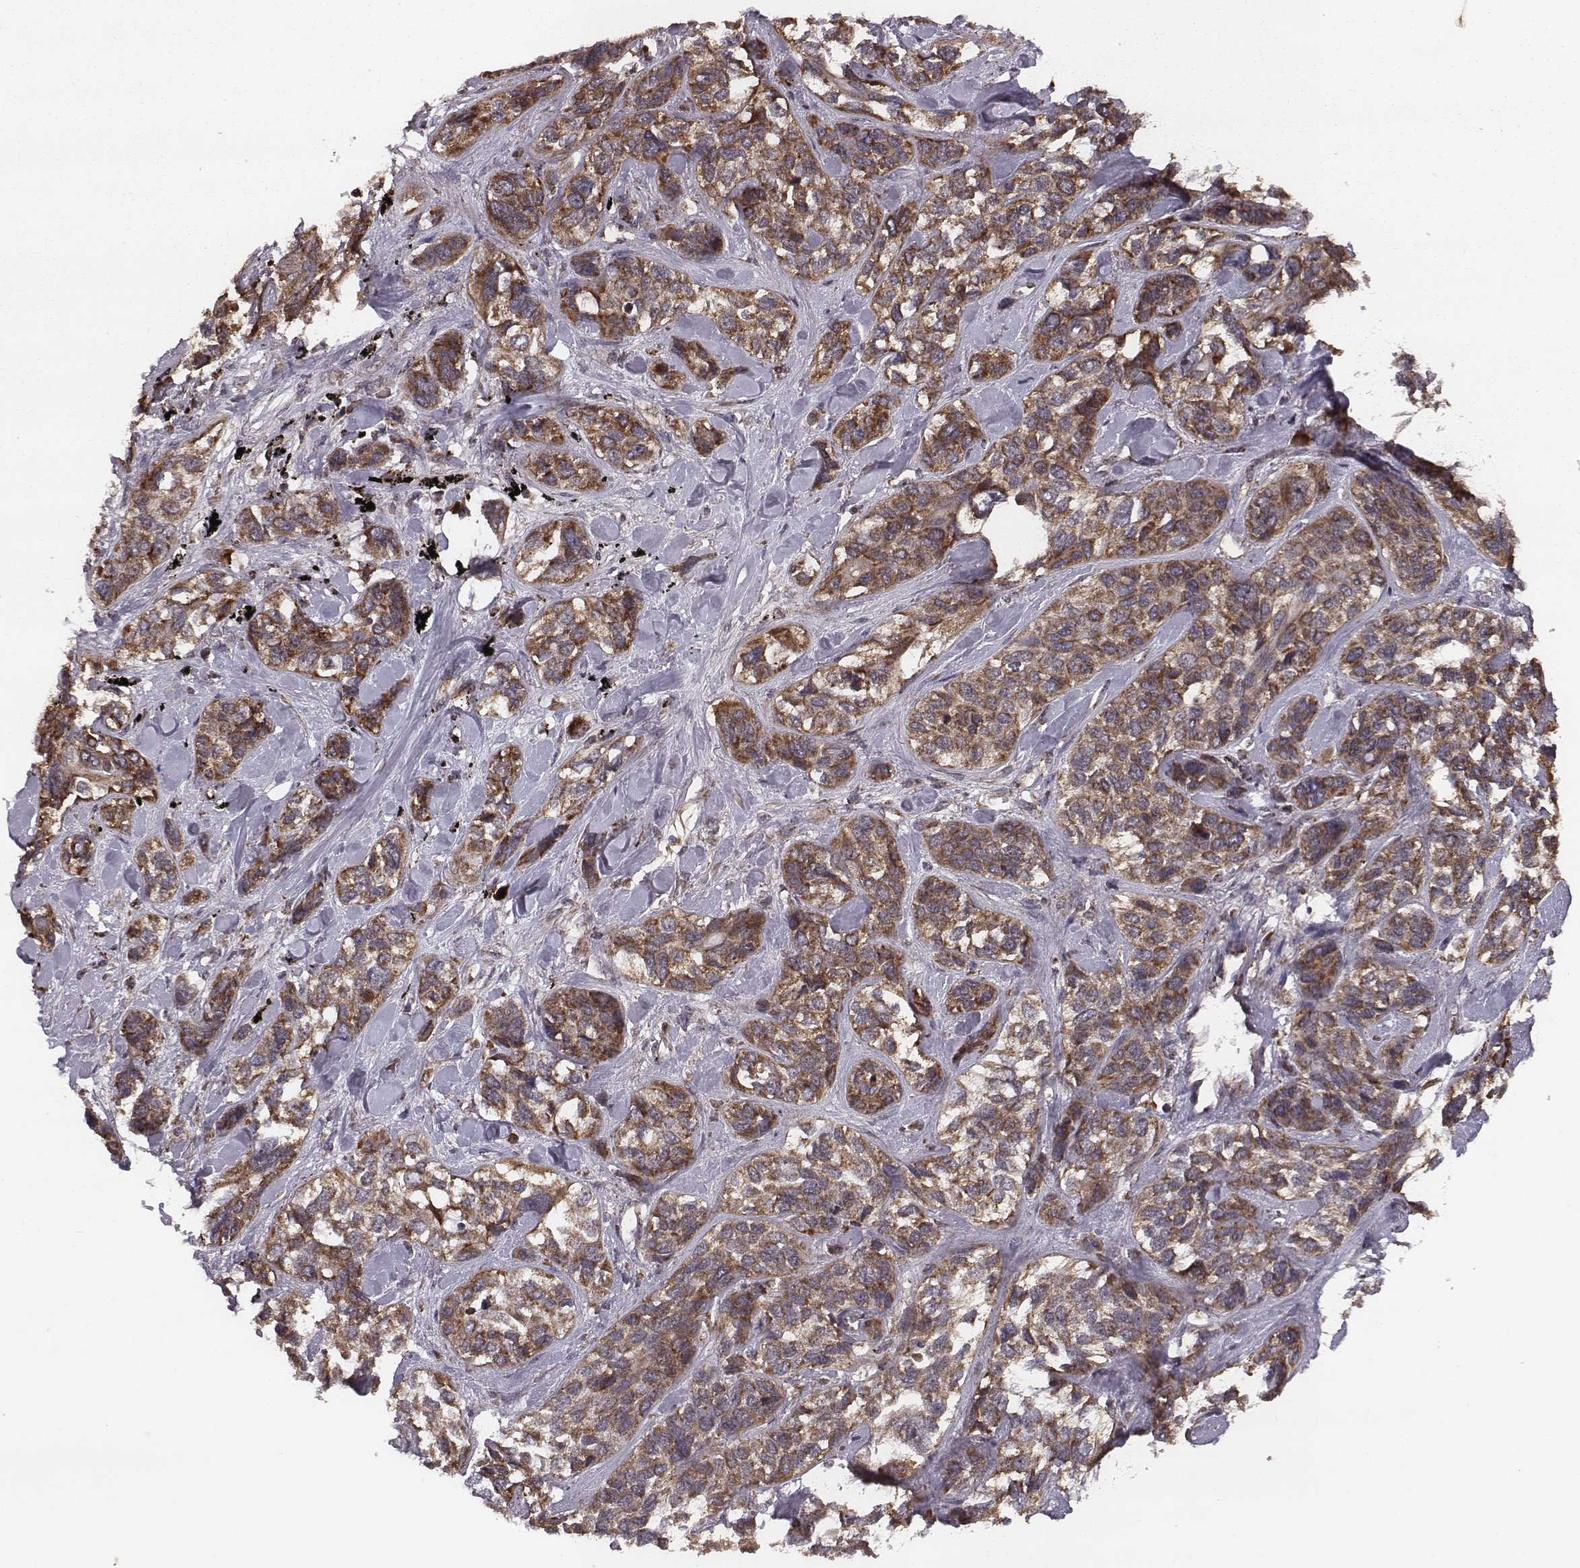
{"staining": {"intensity": "moderate", "quantity": ">75%", "location": "cytoplasmic/membranous"}, "tissue": "lung cancer", "cell_type": "Tumor cells", "image_type": "cancer", "snomed": [{"axis": "morphology", "description": "Squamous cell carcinoma, NOS"}, {"axis": "topography", "description": "Lung"}], "caption": "High-magnification brightfield microscopy of lung cancer (squamous cell carcinoma) stained with DAB (brown) and counterstained with hematoxylin (blue). tumor cells exhibit moderate cytoplasmic/membranous positivity is appreciated in about>75% of cells. (Stains: DAB (3,3'-diaminobenzidine) in brown, nuclei in blue, Microscopy: brightfield microscopy at high magnification).", "gene": "ZDHHC21", "patient": {"sex": "female", "age": 70}}